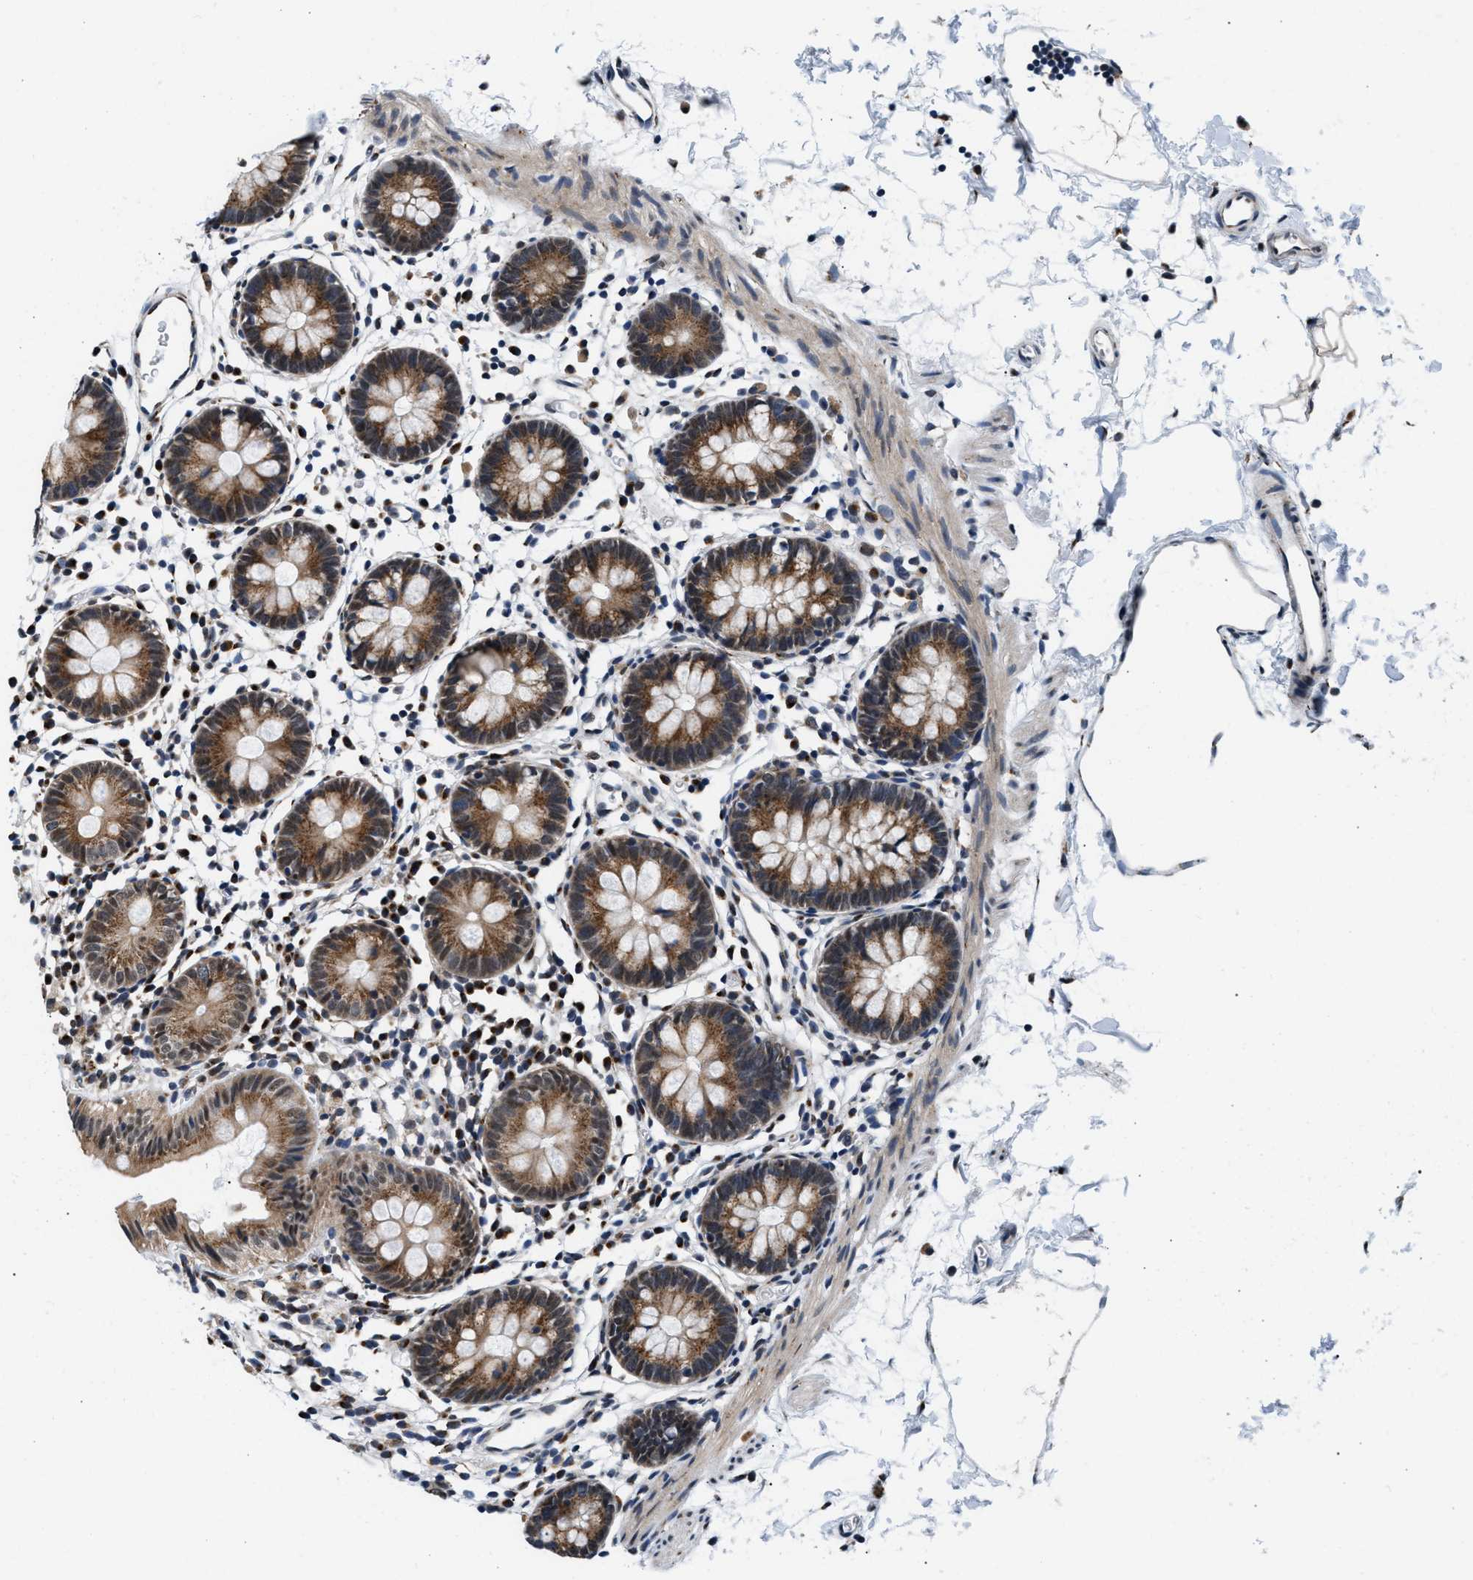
{"staining": {"intensity": "weak", "quantity": "25%-75%", "location": "cytoplasmic/membranous"}, "tissue": "colon", "cell_type": "Endothelial cells", "image_type": "normal", "snomed": [{"axis": "morphology", "description": "Normal tissue, NOS"}, {"axis": "topography", "description": "Colon"}], "caption": "Human colon stained with a brown dye shows weak cytoplasmic/membranous positive expression in about 25%-75% of endothelial cells.", "gene": "KCNMB2", "patient": {"sex": "male", "age": 14}}